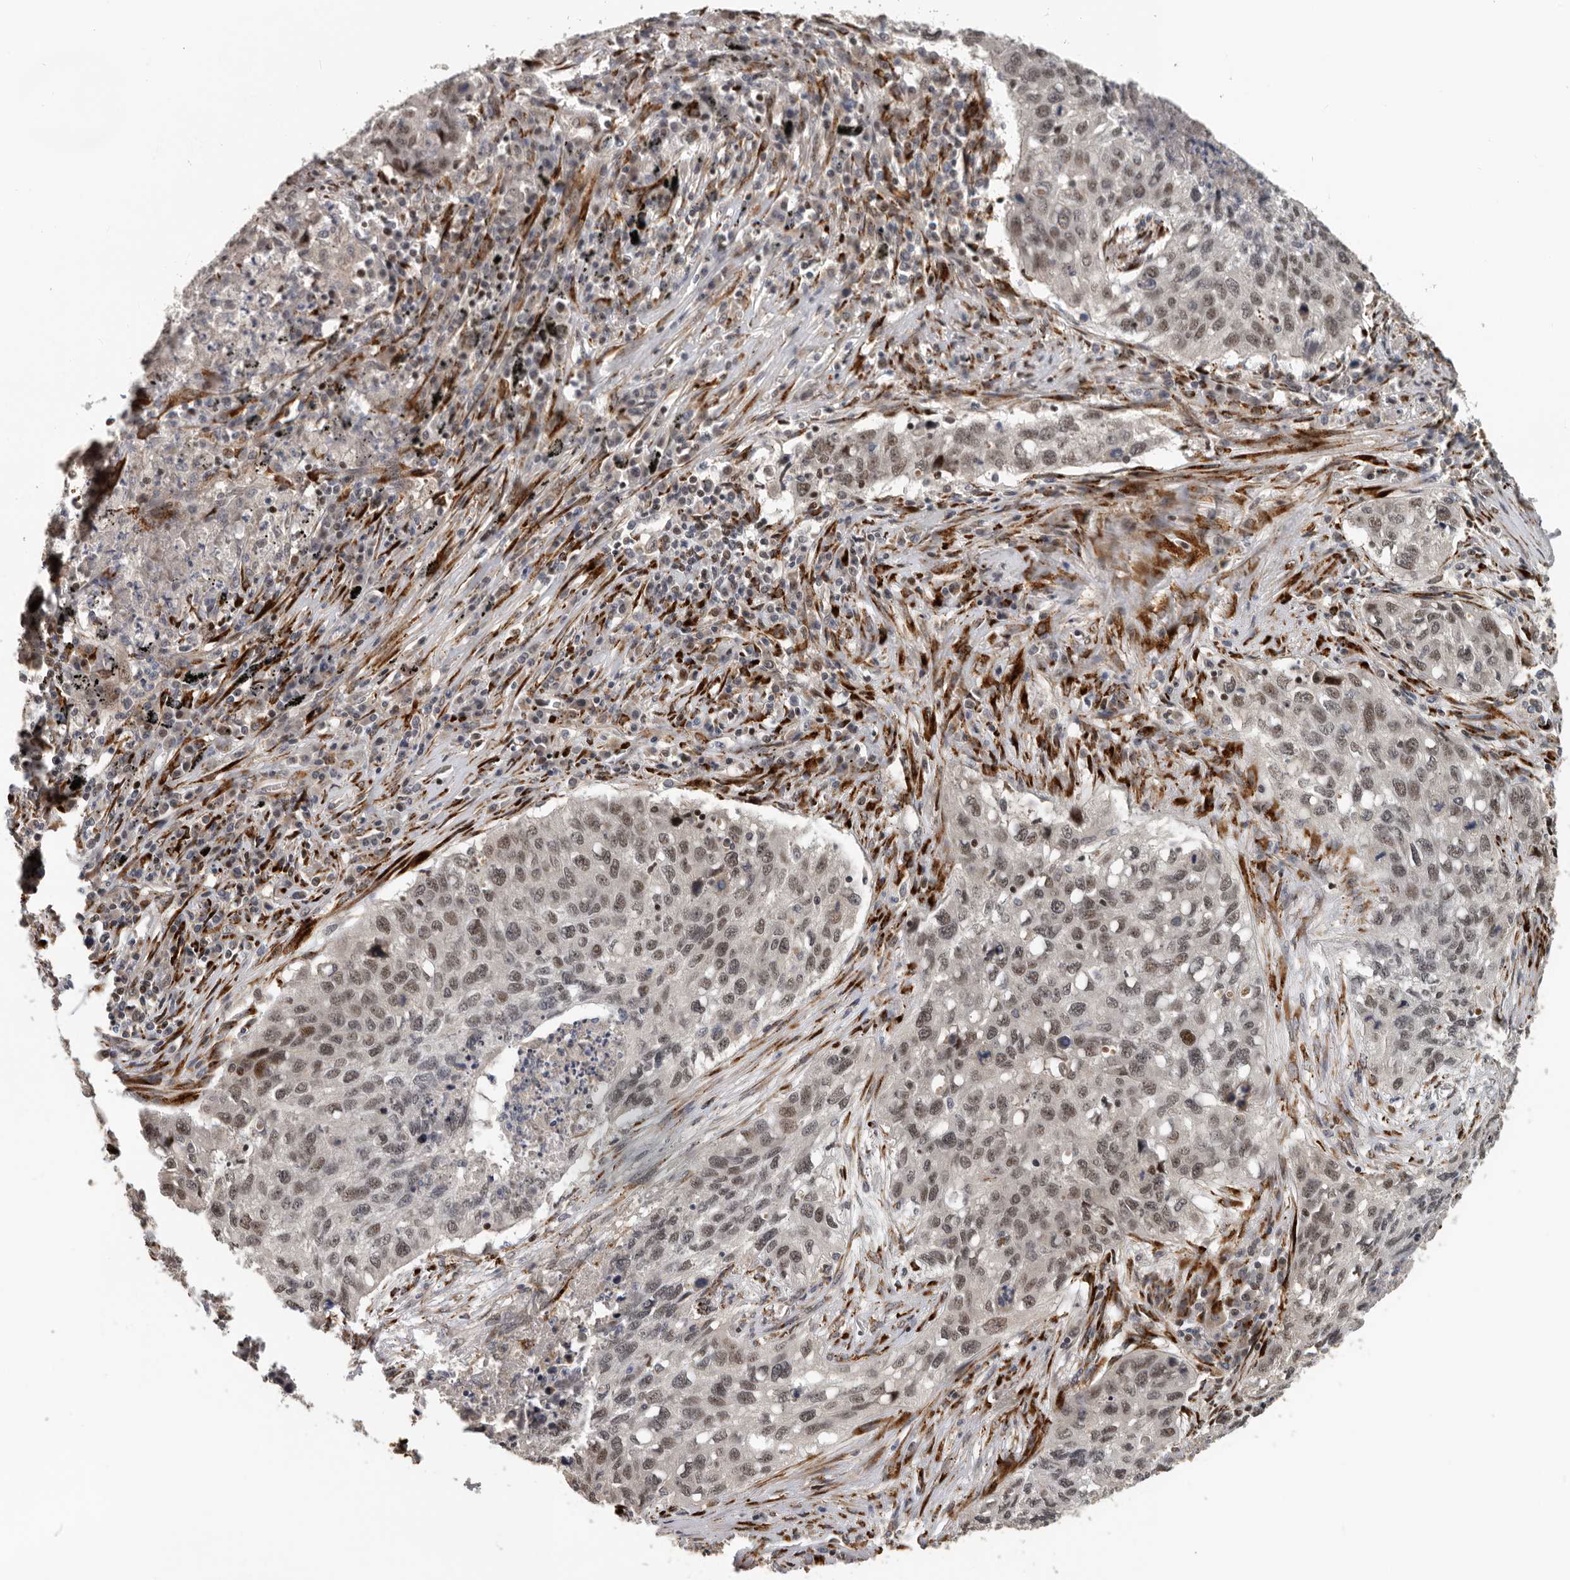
{"staining": {"intensity": "weak", "quantity": ">75%", "location": "nuclear"}, "tissue": "lung cancer", "cell_type": "Tumor cells", "image_type": "cancer", "snomed": [{"axis": "morphology", "description": "Squamous cell carcinoma, NOS"}, {"axis": "topography", "description": "Lung"}], "caption": "Brown immunohistochemical staining in lung squamous cell carcinoma reveals weak nuclear staining in approximately >75% of tumor cells. The protein is shown in brown color, while the nuclei are stained blue.", "gene": "HENMT1", "patient": {"sex": "female", "age": 63}}